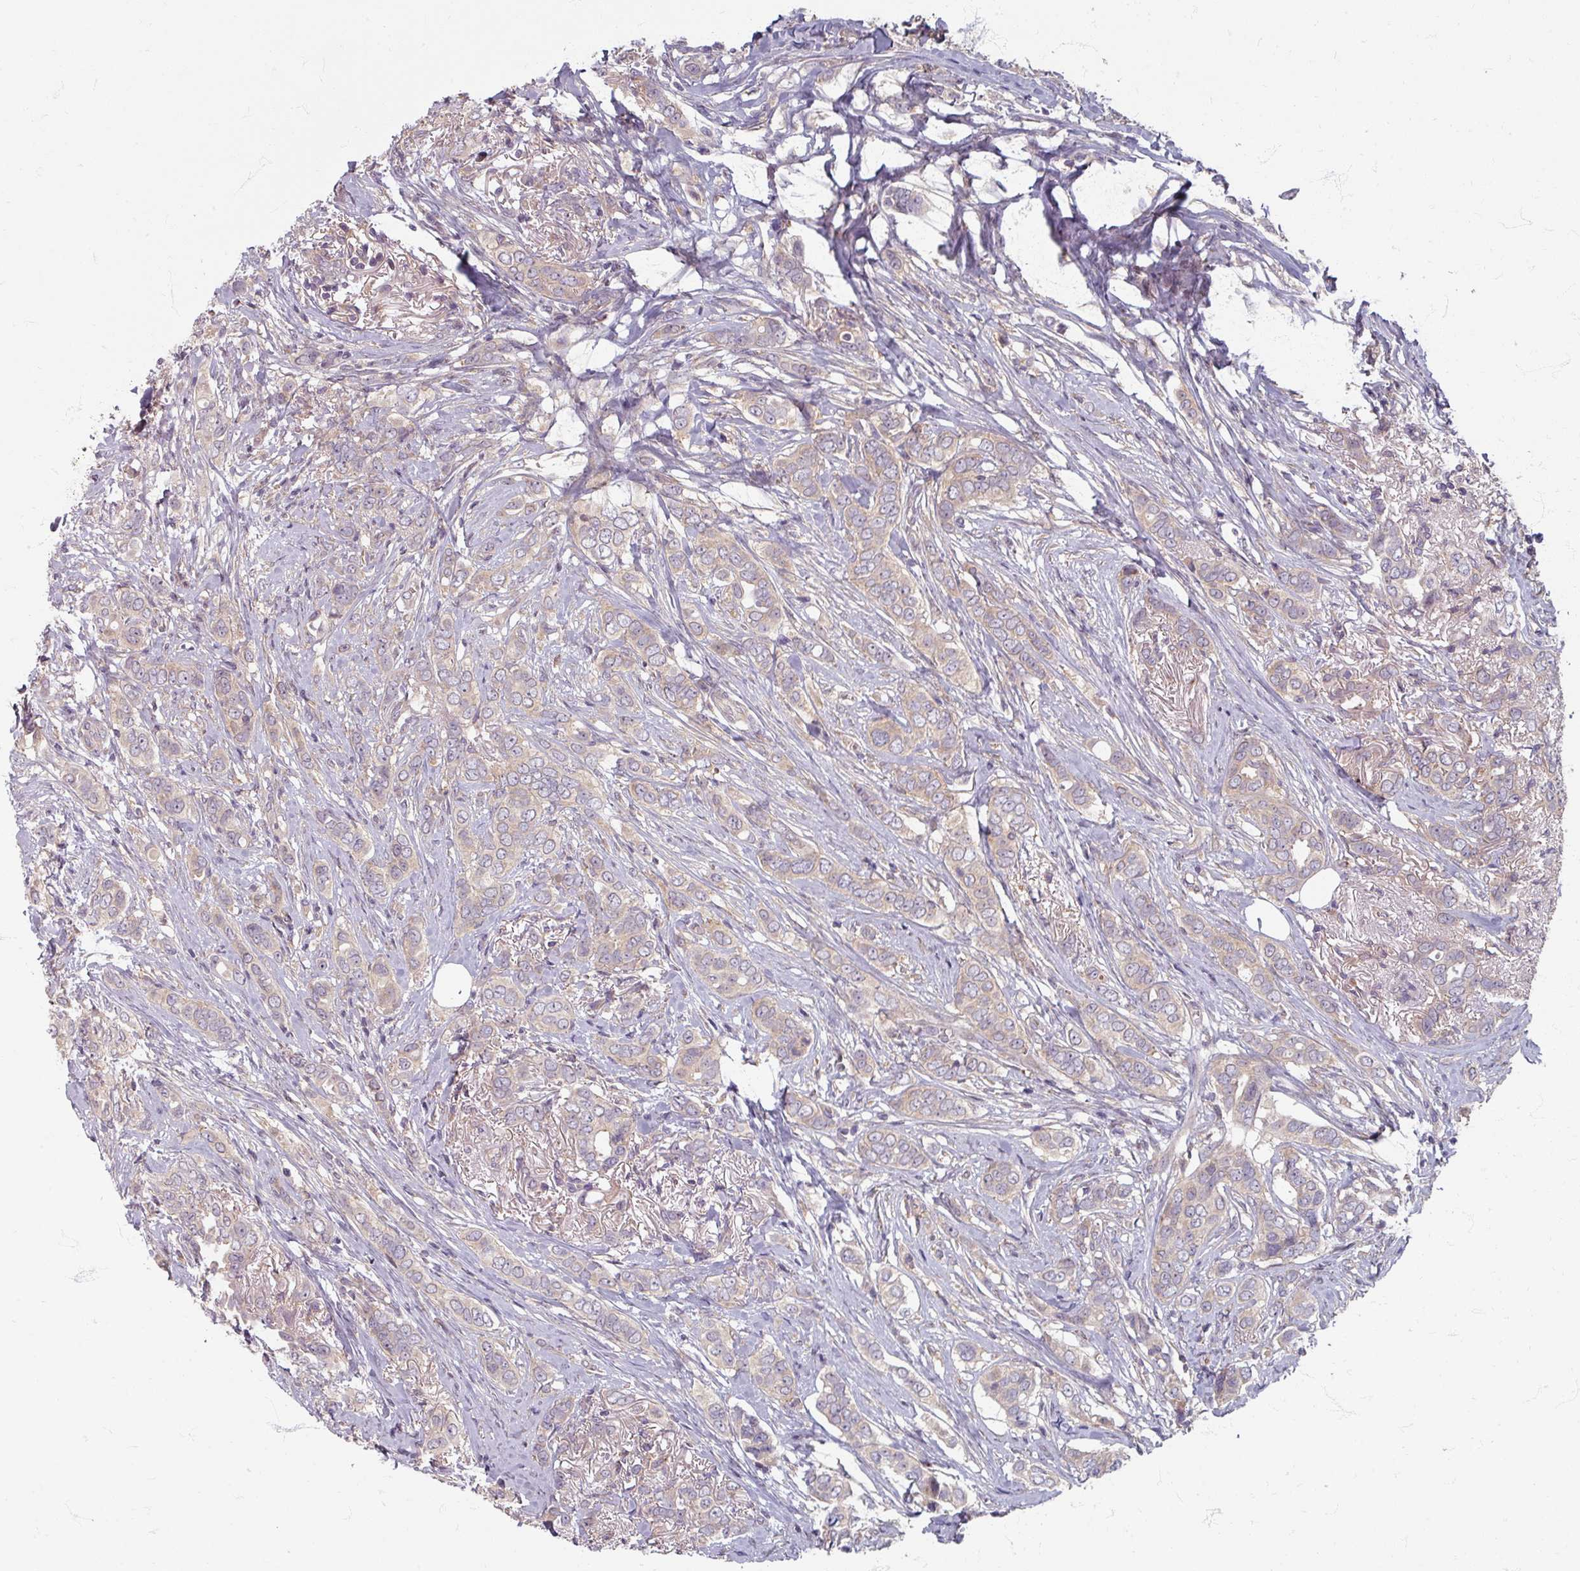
{"staining": {"intensity": "weak", "quantity": "25%-75%", "location": "cytoplasmic/membranous"}, "tissue": "breast cancer", "cell_type": "Tumor cells", "image_type": "cancer", "snomed": [{"axis": "morphology", "description": "Lobular carcinoma"}, {"axis": "topography", "description": "Breast"}], "caption": "Weak cytoplasmic/membranous protein staining is identified in about 25%-75% of tumor cells in breast lobular carcinoma.", "gene": "STAM", "patient": {"sex": "female", "age": 51}}